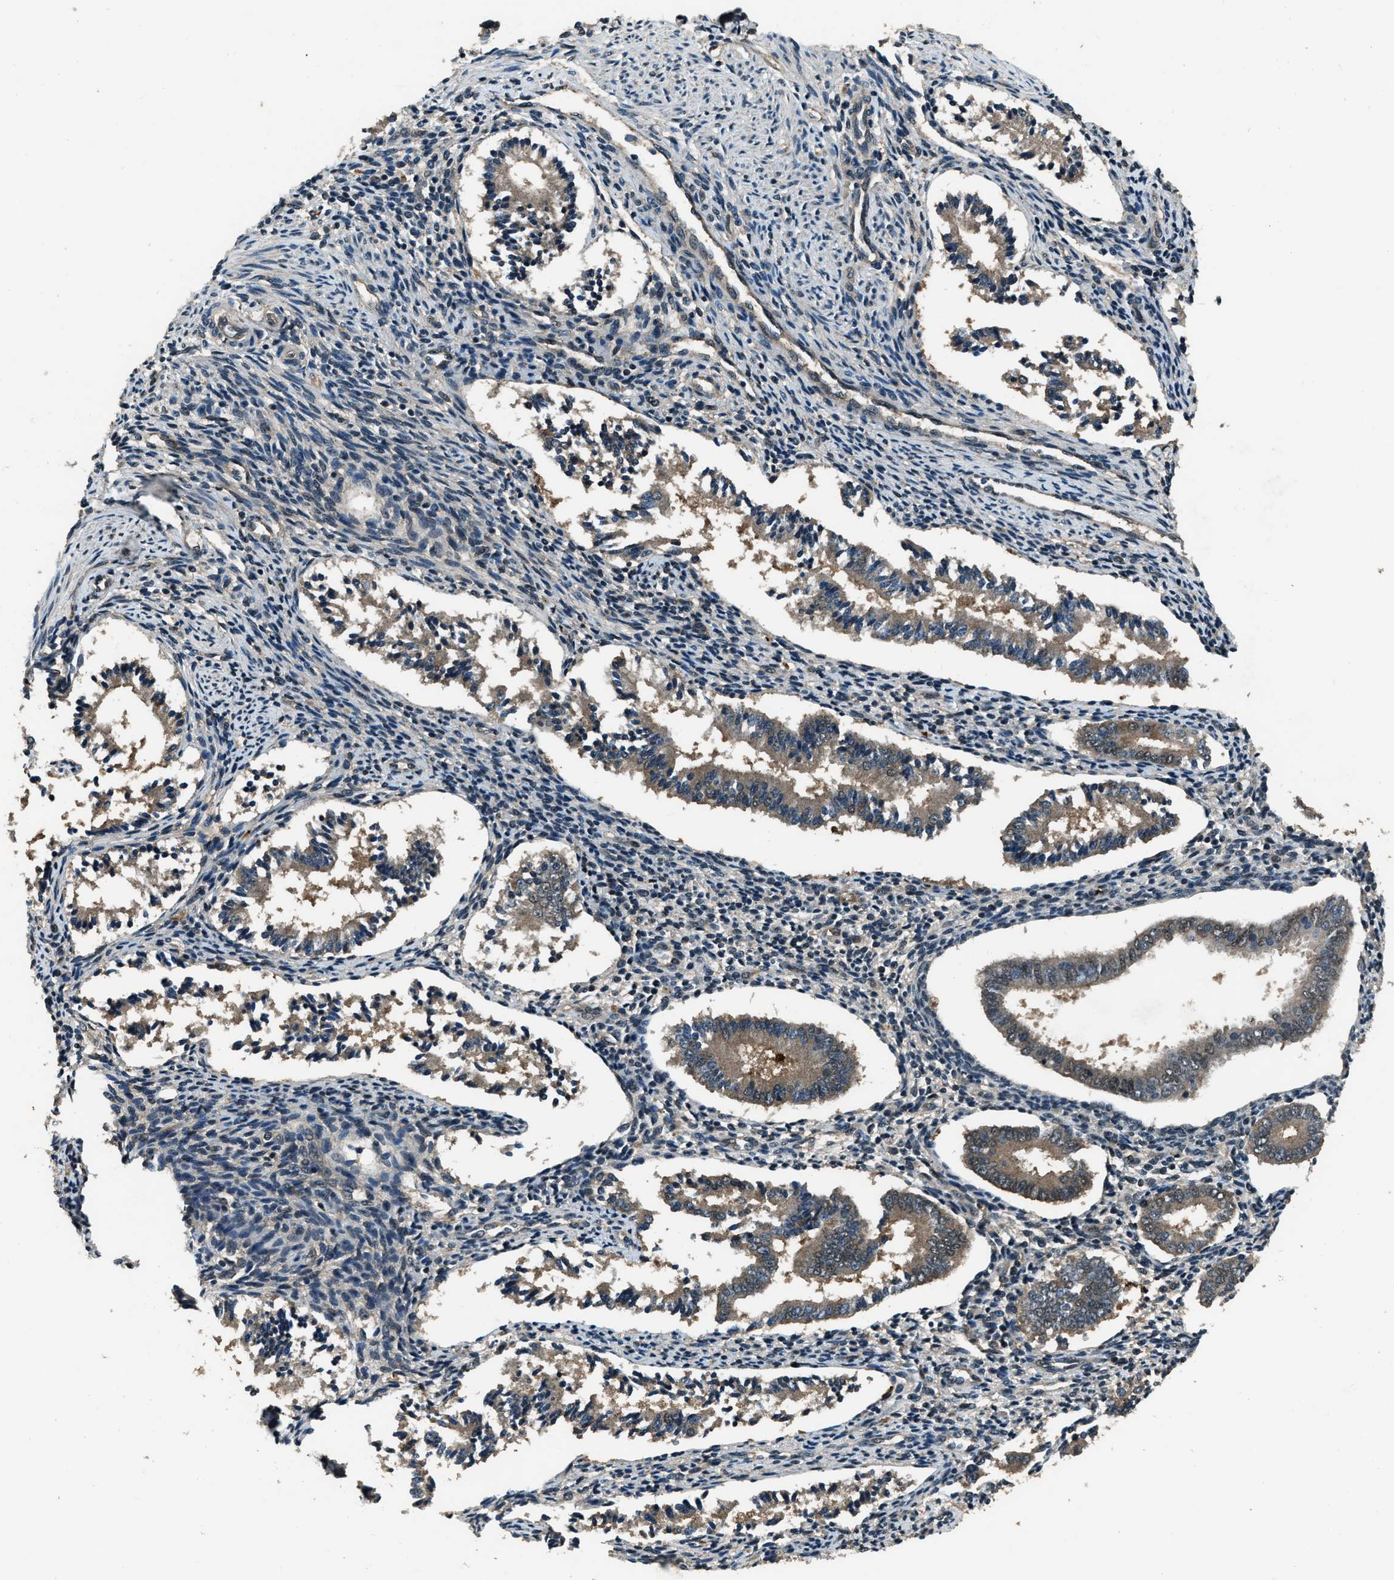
{"staining": {"intensity": "moderate", "quantity": ">75%", "location": "cytoplasmic/membranous,nuclear"}, "tissue": "endometrium", "cell_type": "Cells in endometrial stroma", "image_type": "normal", "snomed": [{"axis": "morphology", "description": "Normal tissue, NOS"}, {"axis": "topography", "description": "Endometrium"}], "caption": "This is a histology image of IHC staining of normal endometrium, which shows moderate expression in the cytoplasmic/membranous,nuclear of cells in endometrial stroma.", "gene": "NUDCD3", "patient": {"sex": "female", "age": 42}}